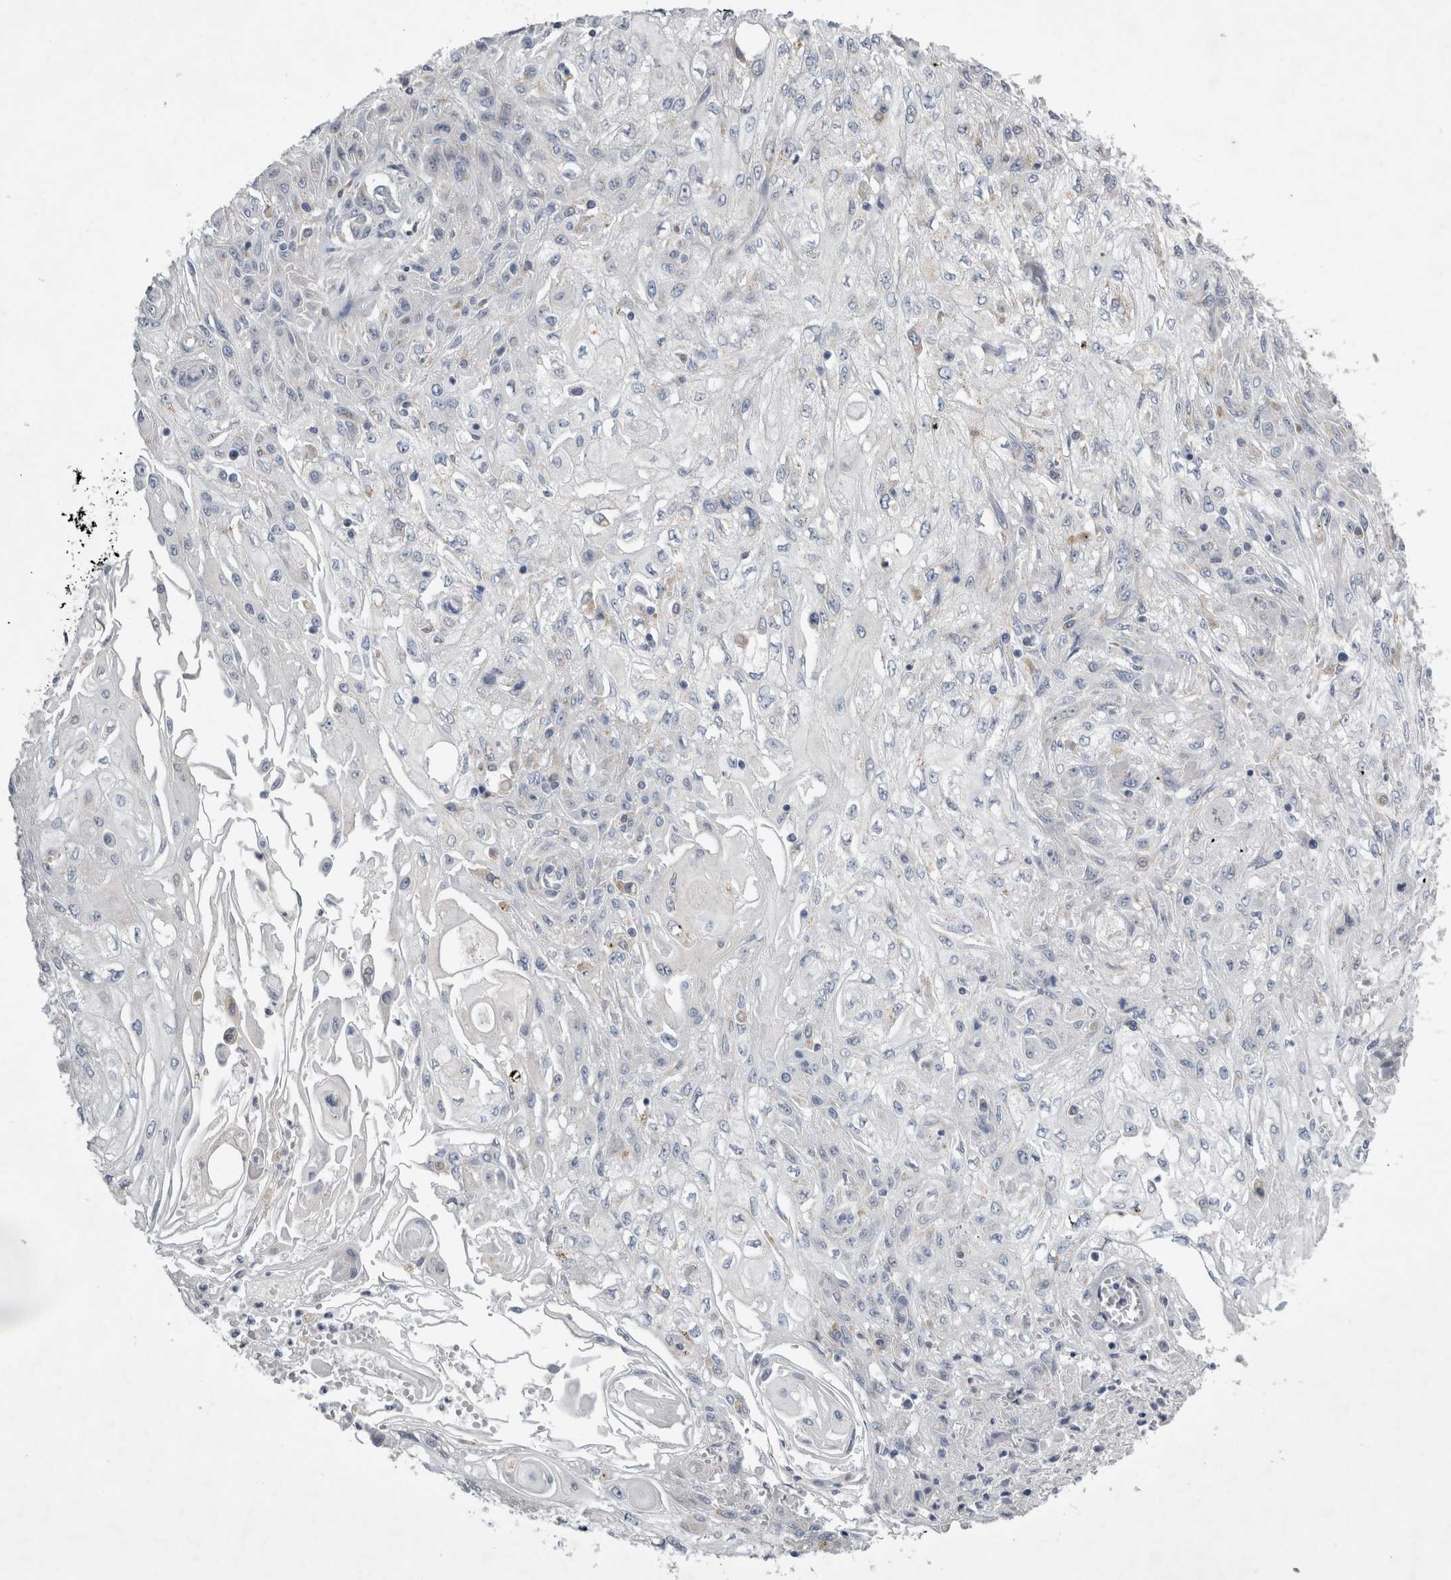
{"staining": {"intensity": "negative", "quantity": "none", "location": "none"}, "tissue": "skin cancer", "cell_type": "Tumor cells", "image_type": "cancer", "snomed": [{"axis": "morphology", "description": "Squamous cell carcinoma, NOS"}, {"axis": "morphology", "description": "Squamous cell carcinoma, metastatic, NOS"}, {"axis": "topography", "description": "Skin"}, {"axis": "topography", "description": "Lymph node"}], "caption": "There is no significant expression in tumor cells of skin cancer.", "gene": "STRADB", "patient": {"sex": "male", "age": 75}}